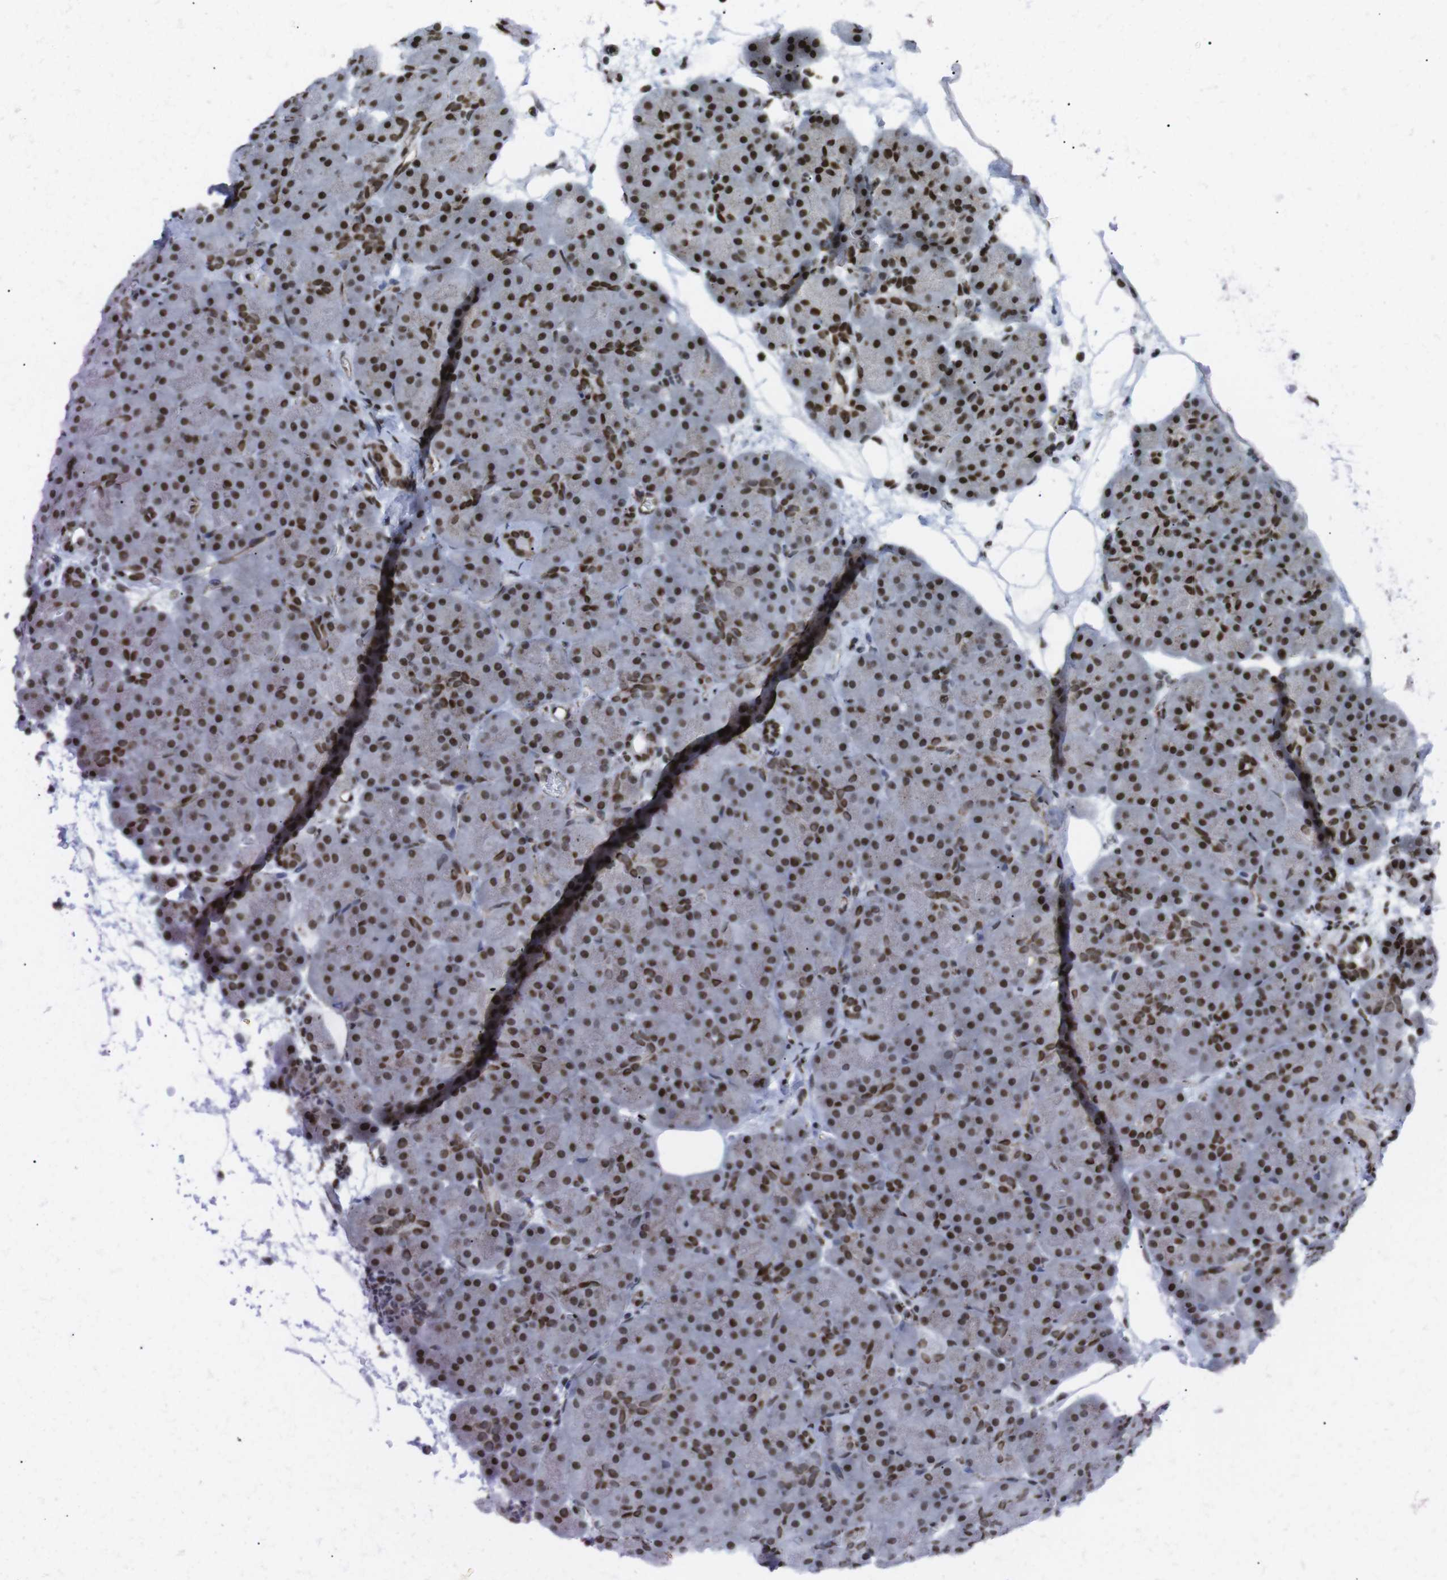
{"staining": {"intensity": "strong", "quantity": ">75%", "location": "nuclear"}, "tissue": "pancreas", "cell_type": "Exocrine glandular cells", "image_type": "normal", "snomed": [{"axis": "morphology", "description": "Normal tissue, NOS"}, {"axis": "topography", "description": "Pancreas"}], "caption": "Immunohistochemistry (IHC) staining of unremarkable pancreas, which reveals high levels of strong nuclear expression in about >75% of exocrine glandular cells indicating strong nuclear protein staining. The staining was performed using DAB (3,3'-diaminobenzidine) (brown) for protein detection and nuclei were counterstained in hematoxylin (blue).", "gene": "ARID1A", "patient": {"sex": "male", "age": 66}}